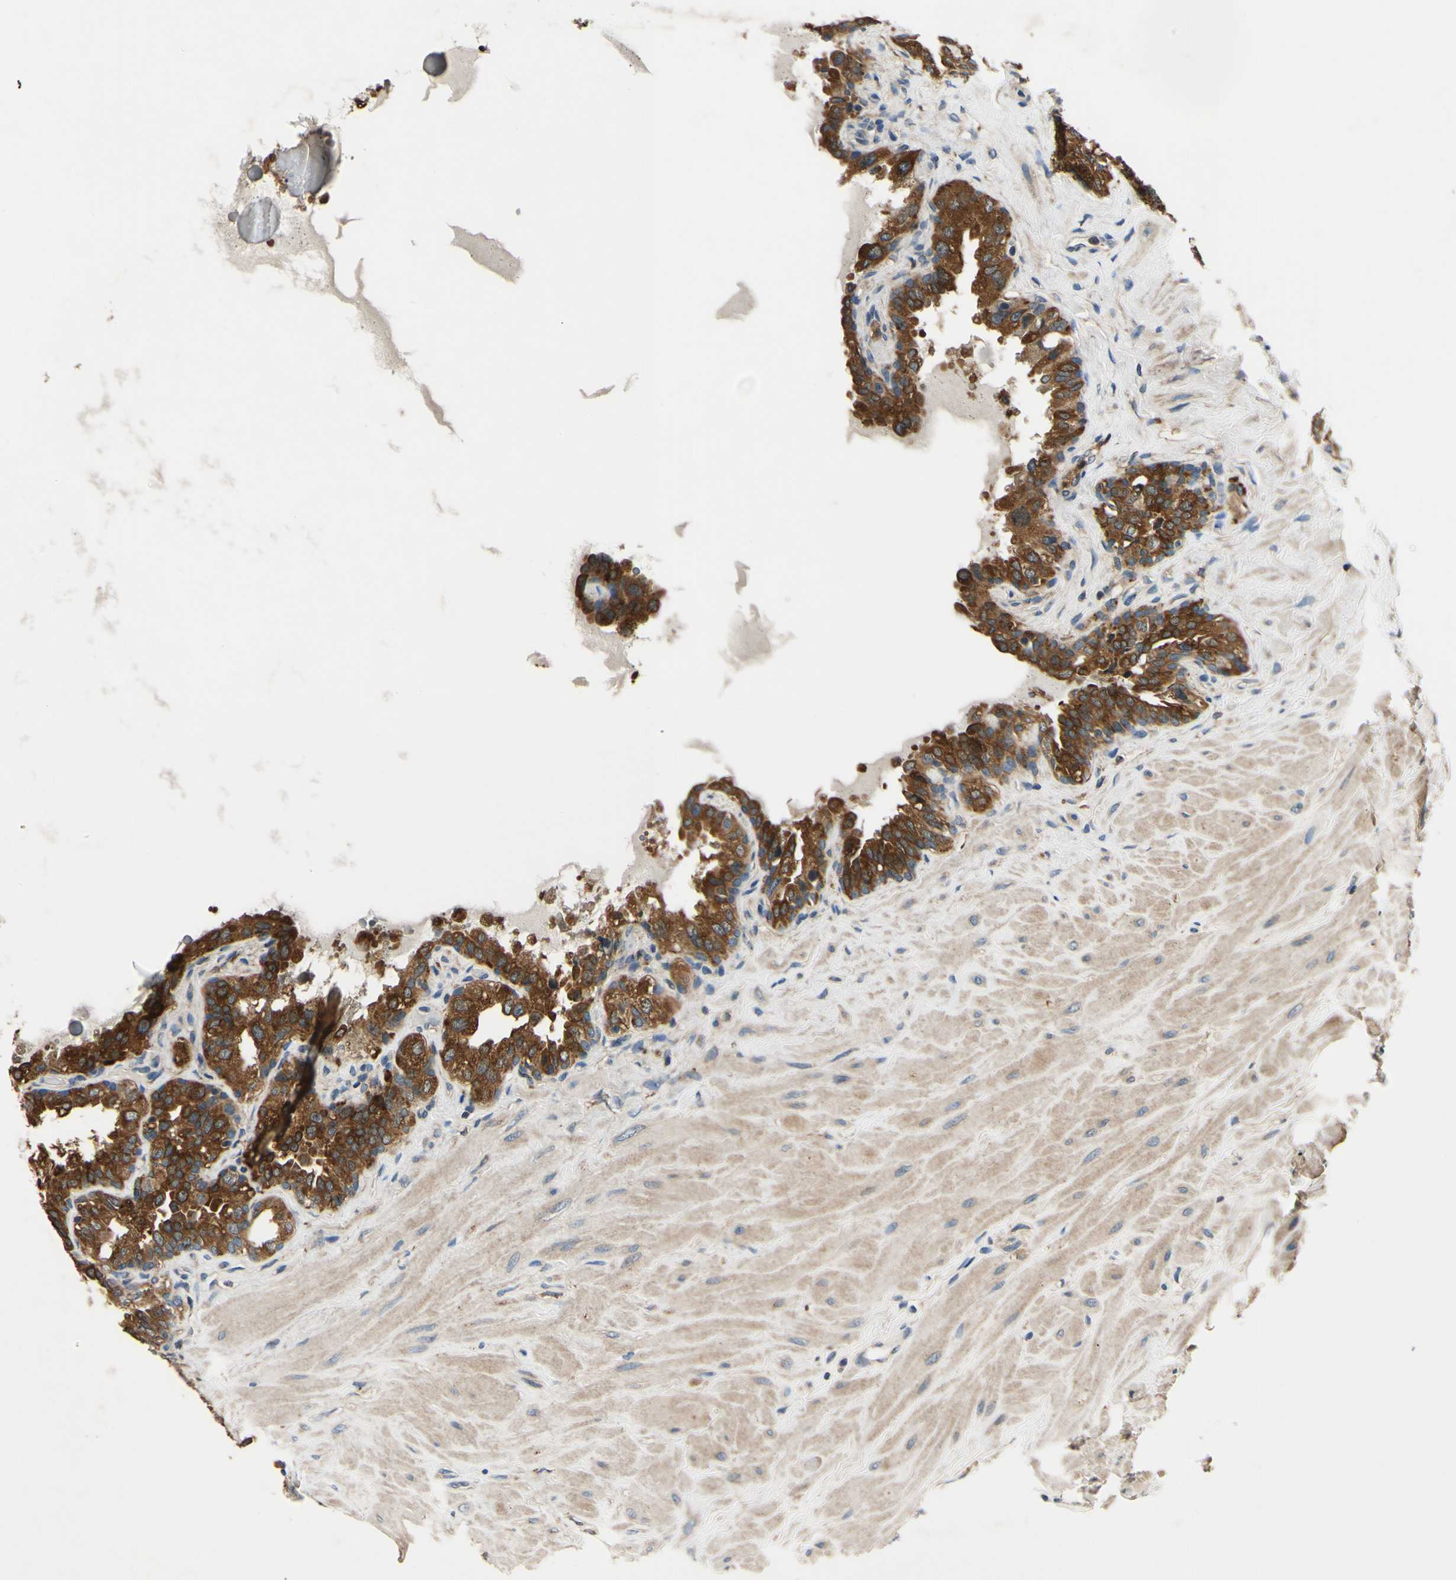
{"staining": {"intensity": "strong", "quantity": ">75%", "location": "cytoplasmic/membranous"}, "tissue": "seminal vesicle", "cell_type": "Glandular cells", "image_type": "normal", "snomed": [{"axis": "morphology", "description": "Normal tissue, NOS"}, {"axis": "topography", "description": "Seminal veicle"}], "caption": "This histopathology image displays benign seminal vesicle stained with immunohistochemistry to label a protein in brown. The cytoplasmic/membranous of glandular cells show strong positivity for the protein. Nuclei are counter-stained blue.", "gene": "PLA2G4A", "patient": {"sex": "male", "age": 68}}